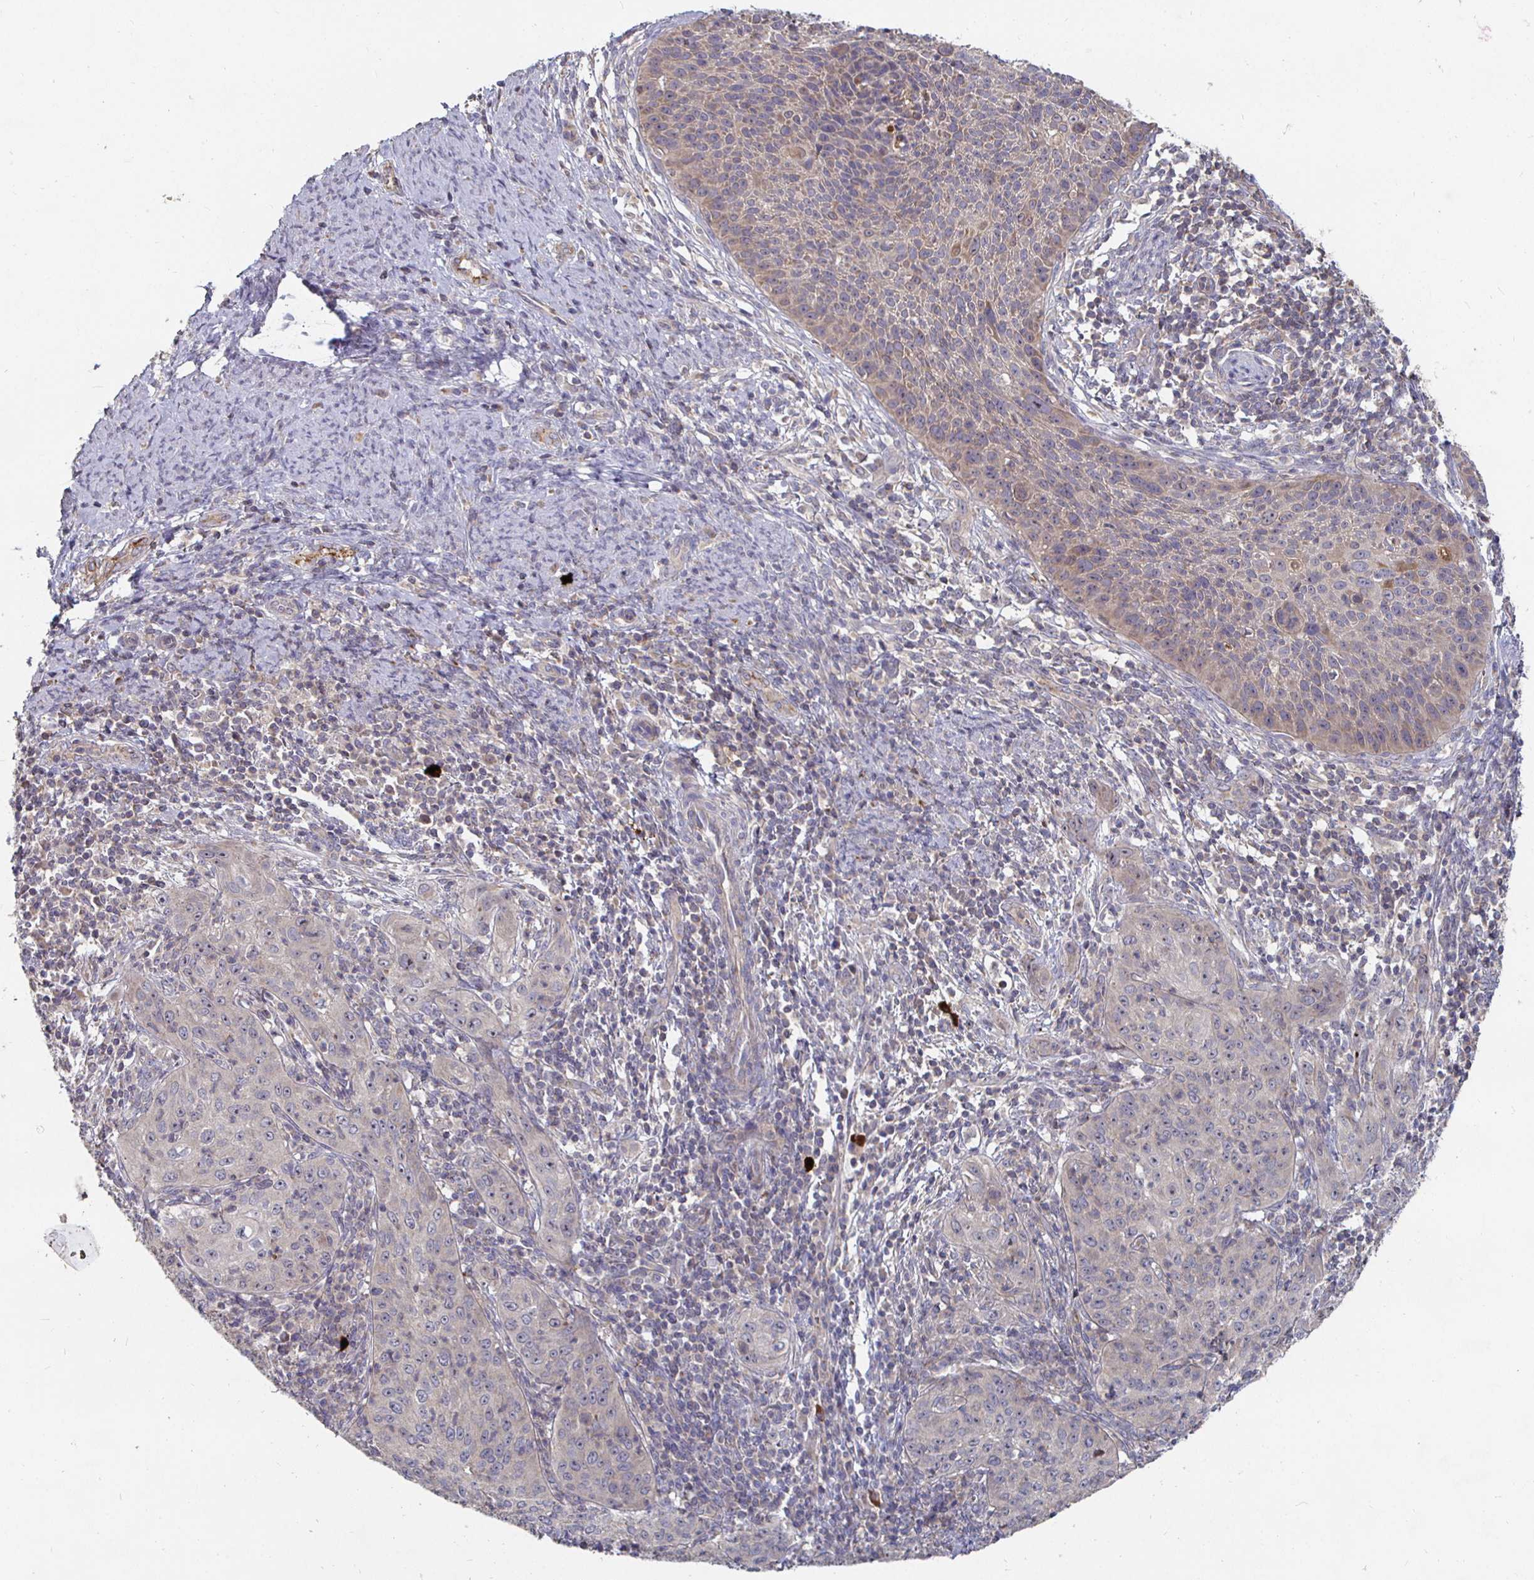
{"staining": {"intensity": "weak", "quantity": "25%-75%", "location": "cytoplasmic/membranous"}, "tissue": "cervical cancer", "cell_type": "Tumor cells", "image_type": "cancer", "snomed": [{"axis": "morphology", "description": "Squamous cell carcinoma, NOS"}, {"axis": "topography", "description": "Cervix"}], "caption": "Cervical cancer stained for a protein demonstrates weak cytoplasmic/membranous positivity in tumor cells.", "gene": "NRSN1", "patient": {"sex": "female", "age": 30}}